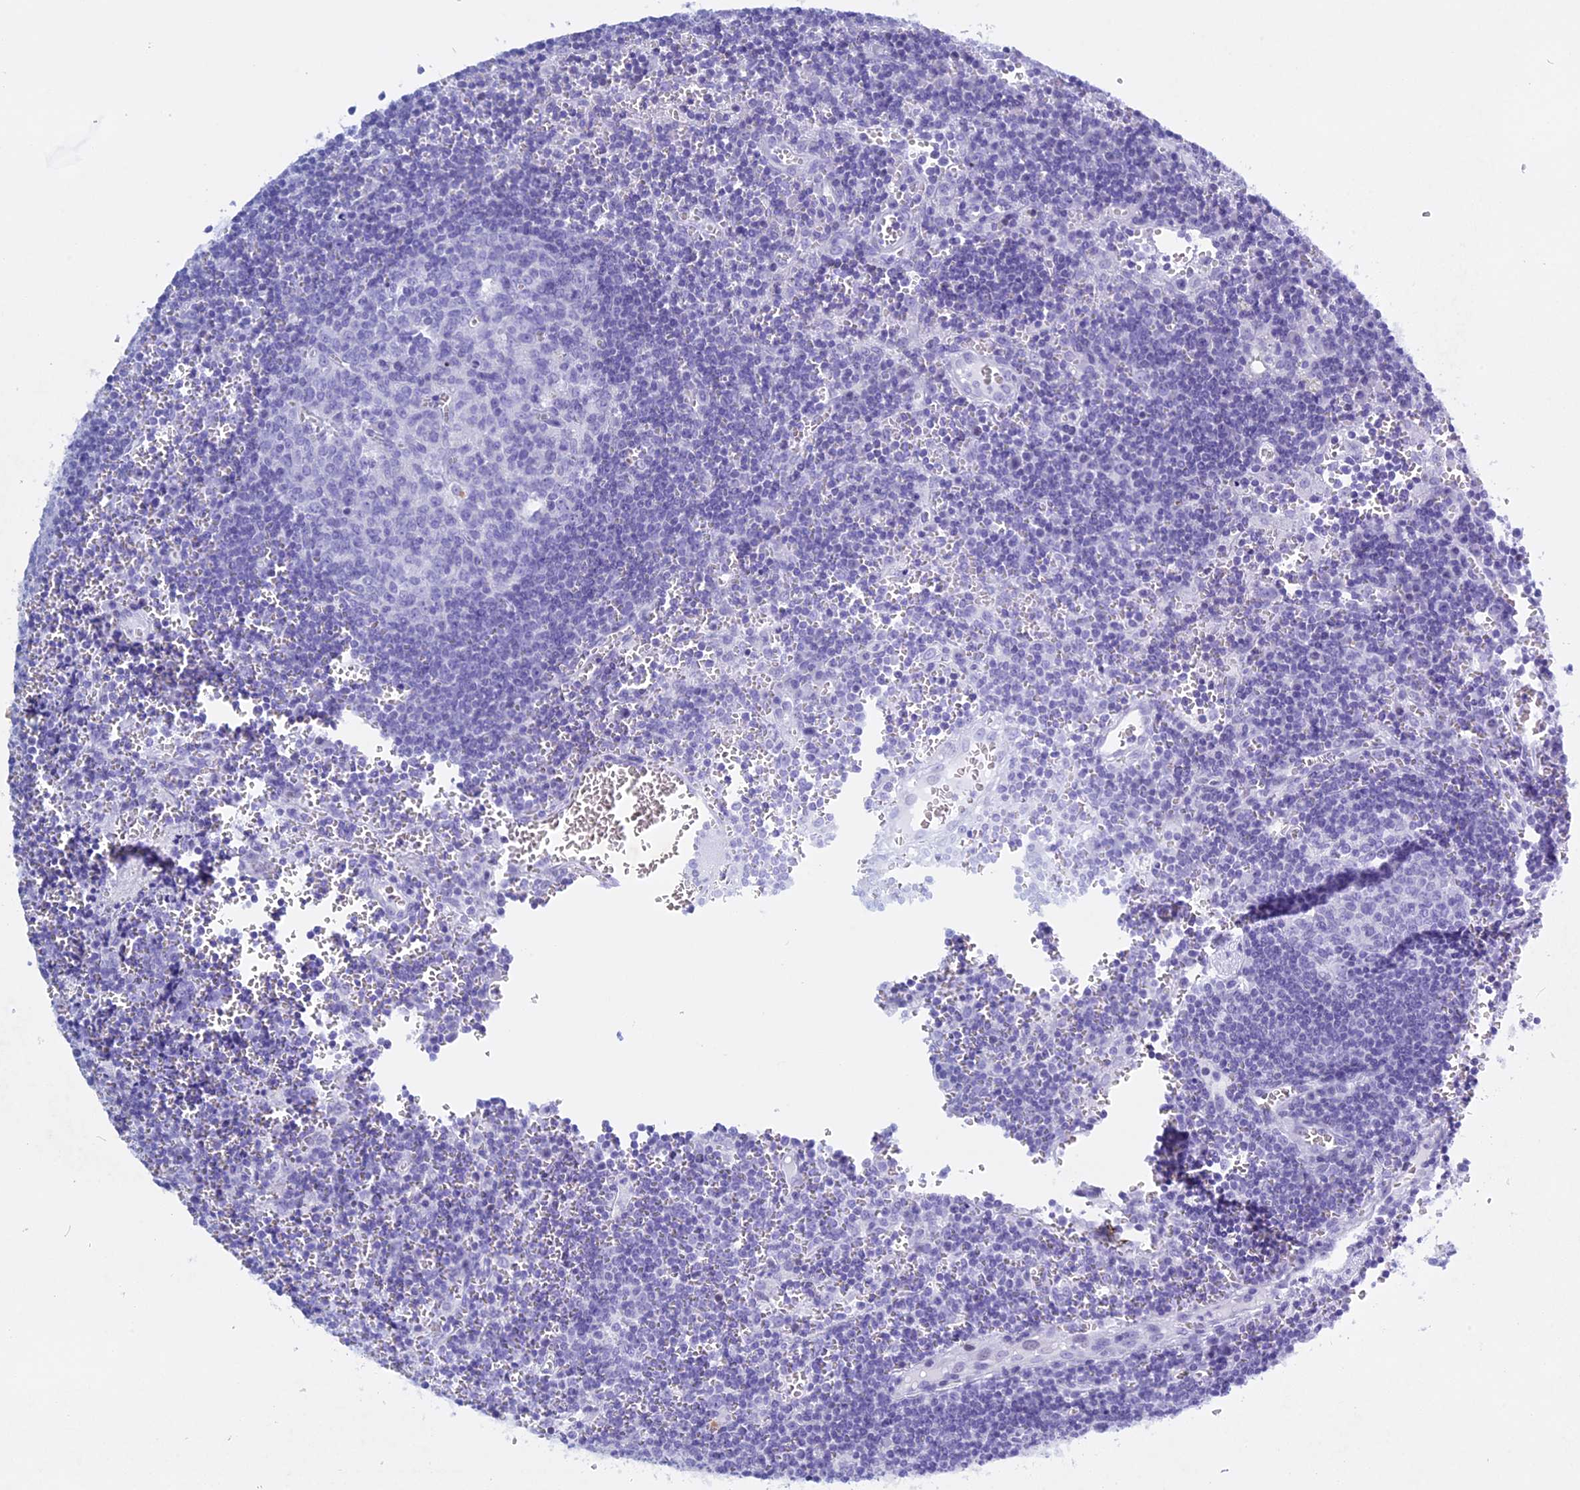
{"staining": {"intensity": "negative", "quantity": "none", "location": "none"}, "tissue": "lymph node", "cell_type": "Germinal center cells", "image_type": "normal", "snomed": [{"axis": "morphology", "description": "Normal tissue, NOS"}, {"axis": "topography", "description": "Lymph node"}], "caption": "High power microscopy image of an immunohistochemistry photomicrograph of benign lymph node, revealing no significant staining in germinal center cells.", "gene": "KCTD21", "patient": {"sex": "female", "age": 73}}